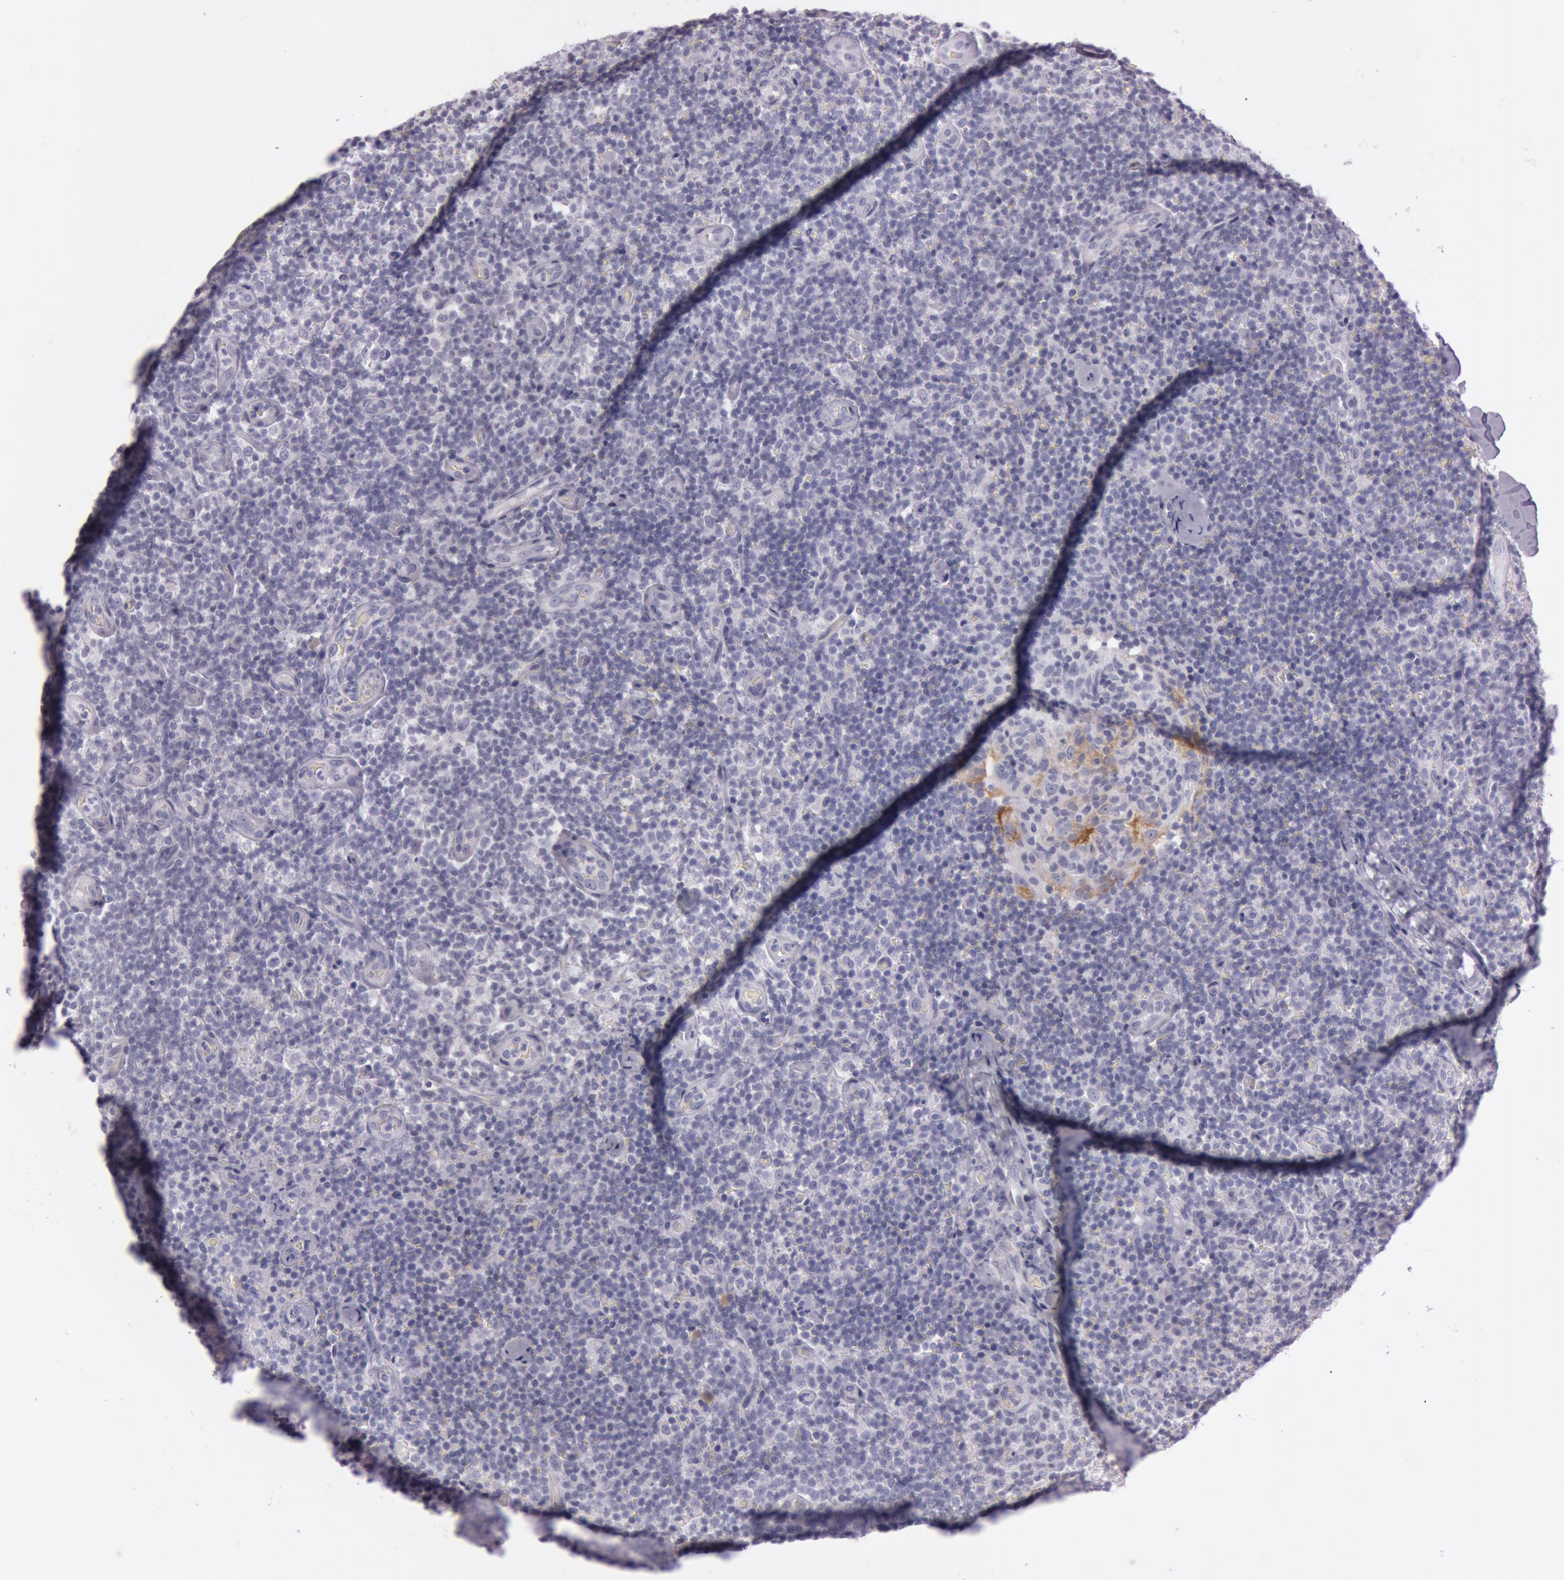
{"staining": {"intensity": "negative", "quantity": "none", "location": "none"}, "tissue": "lymph node", "cell_type": "Germinal center cells", "image_type": "normal", "snomed": [{"axis": "morphology", "description": "Normal tissue, NOS"}, {"axis": "morphology", "description": "Inflammation, NOS"}, {"axis": "topography", "description": "Lymph node"}], "caption": "Histopathology image shows no significant protein positivity in germinal center cells of normal lymph node. (Brightfield microscopy of DAB immunohistochemistry at high magnification).", "gene": "FOLH1", "patient": {"sex": "male", "age": 46}}